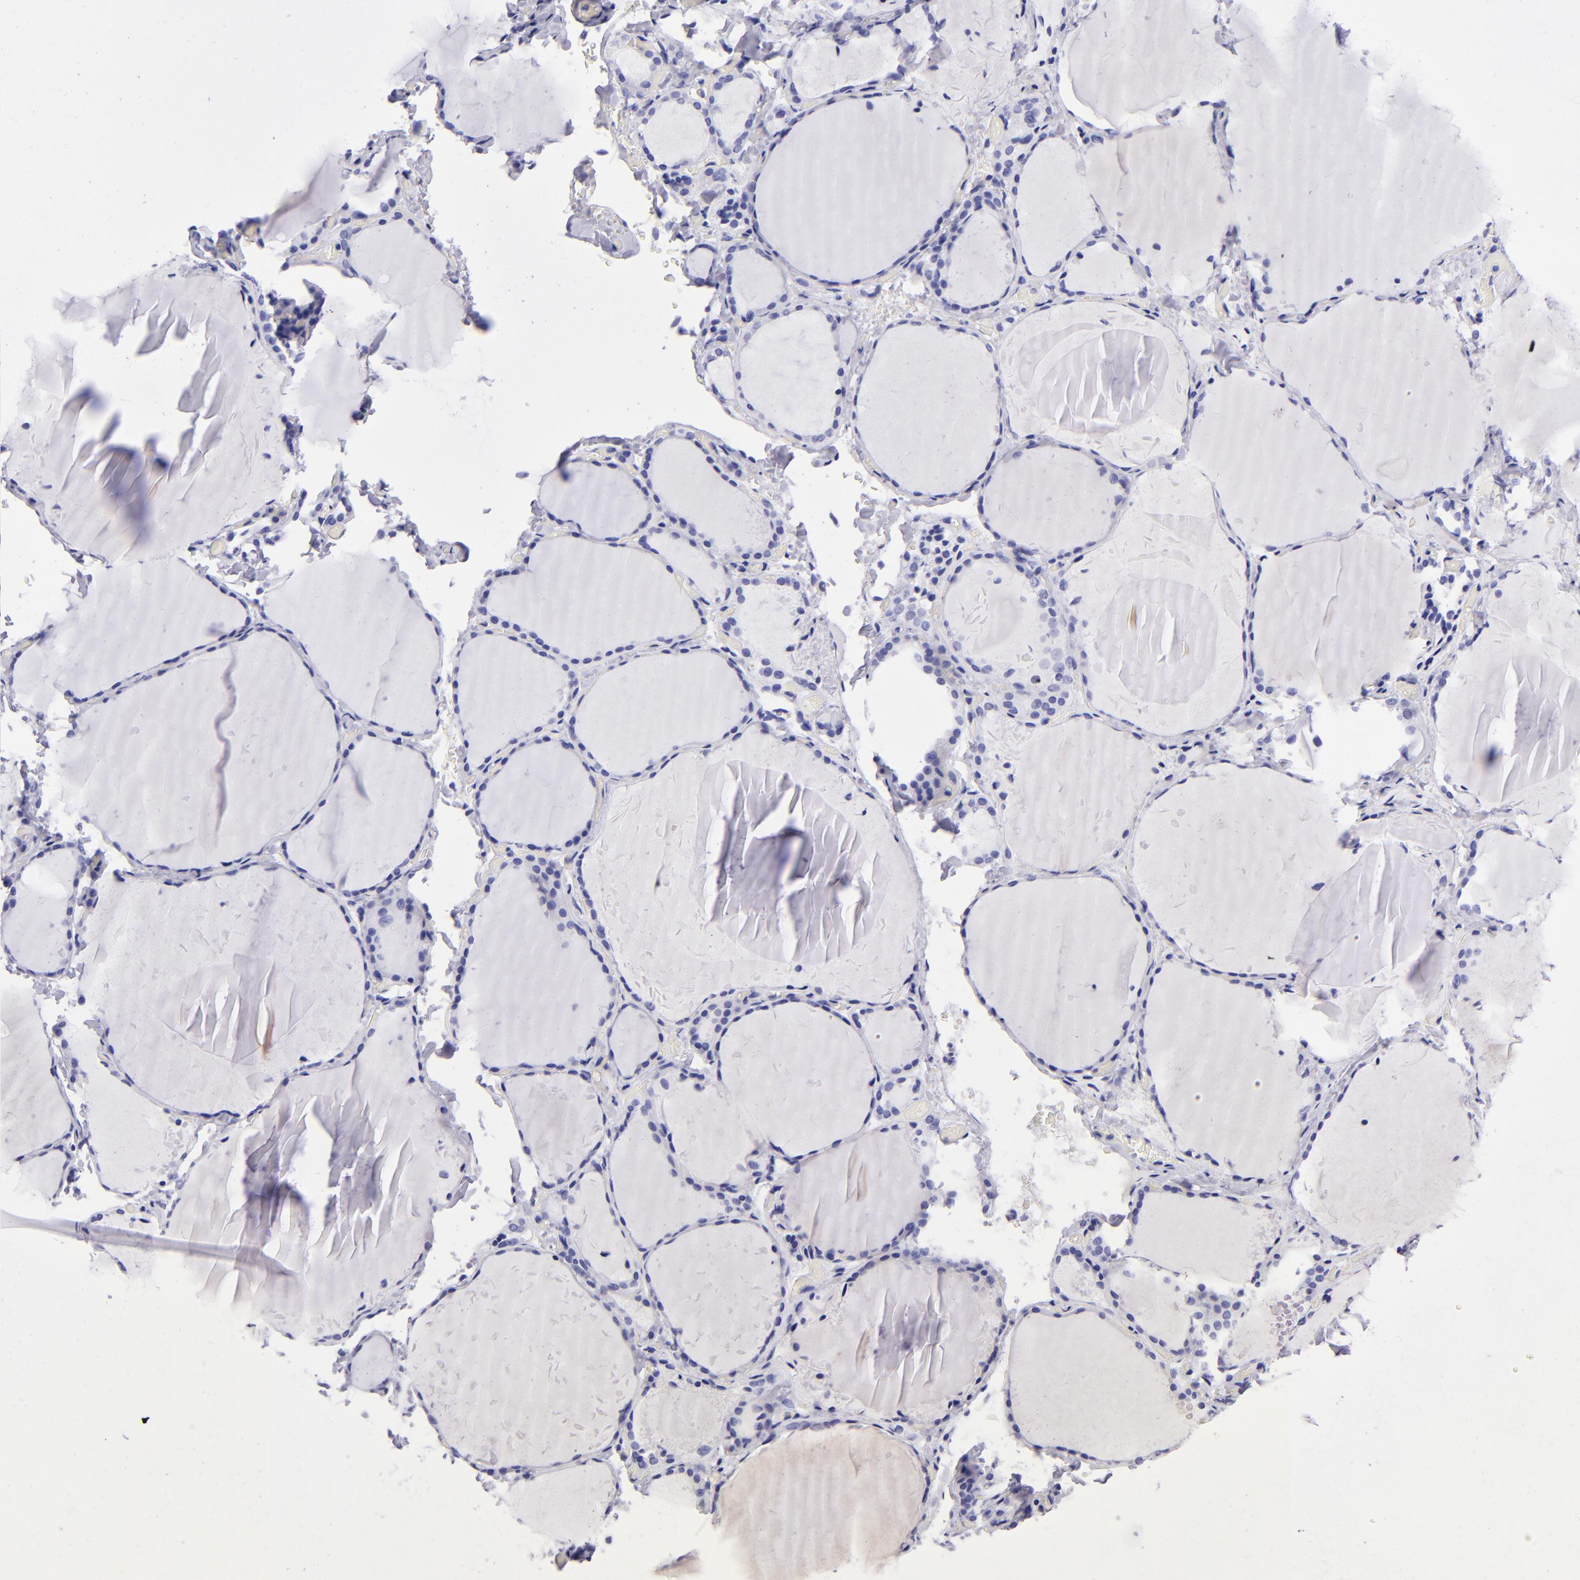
{"staining": {"intensity": "negative", "quantity": "none", "location": "none"}, "tissue": "thyroid gland", "cell_type": "Glandular cells", "image_type": "normal", "snomed": [{"axis": "morphology", "description": "Normal tissue, NOS"}, {"axis": "topography", "description": "Thyroid gland"}], "caption": "DAB immunohistochemical staining of benign human thyroid gland shows no significant expression in glandular cells. (Immunohistochemistry, brightfield microscopy, high magnification).", "gene": "TYRP1", "patient": {"sex": "female", "age": 22}}